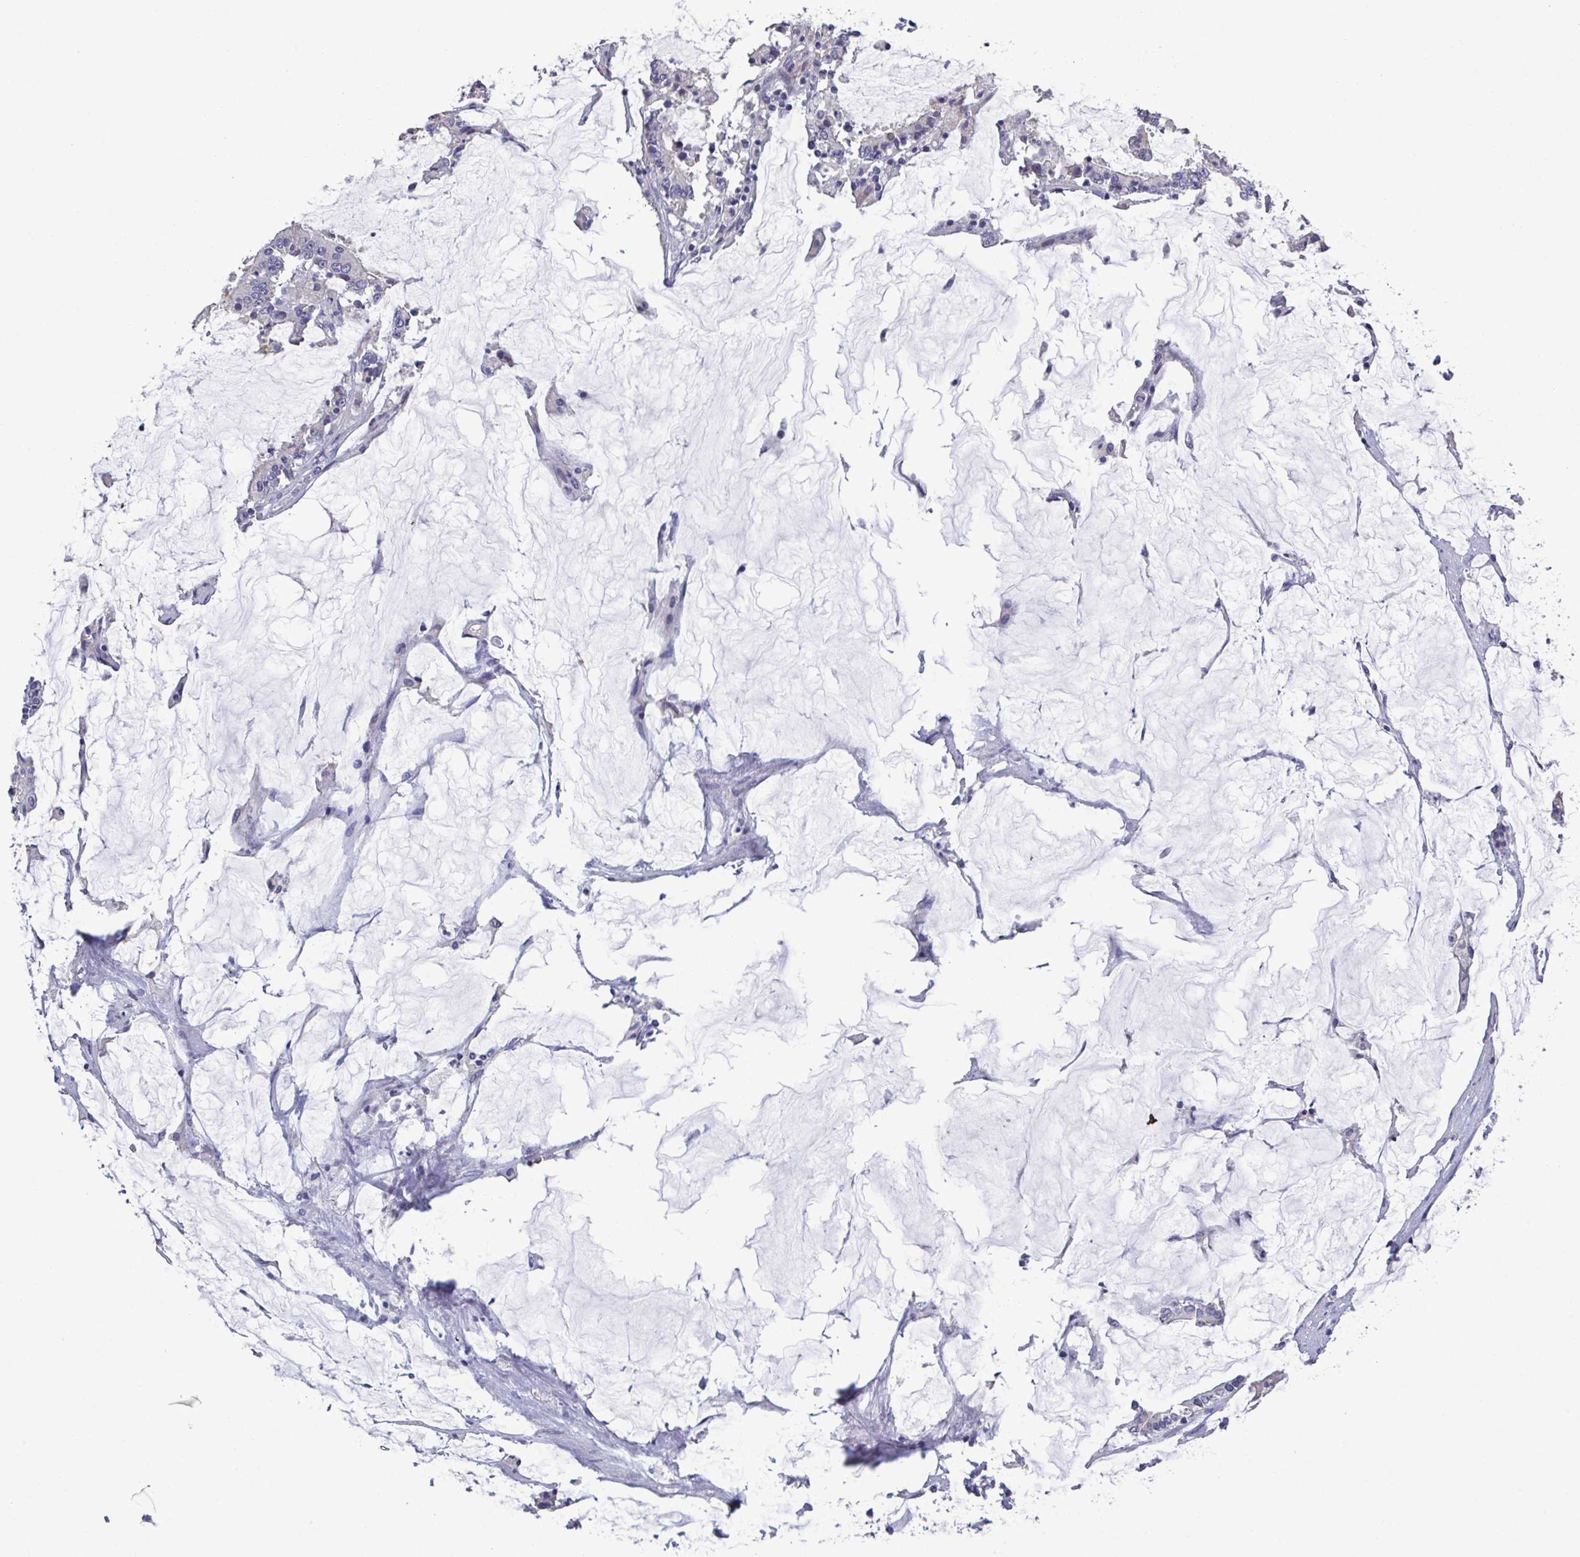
{"staining": {"intensity": "negative", "quantity": "none", "location": "none"}, "tissue": "stomach cancer", "cell_type": "Tumor cells", "image_type": "cancer", "snomed": [{"axis": "morphology", "description": "Adenocarcinoma, NOS"}, {"axis": "topography", "description": "Stomach, upper"}], "caption": "High power microscopy micrograph of an immunohistochemistry histopathology image of adenocarcinoma (stomach), revealing no significant expression in tumor cells. (DAB immunohistochemistry (IHC) with hematoxylin counter stain).", "gene": "GLDC", "patient": {"sex": "male", "age": 68}}